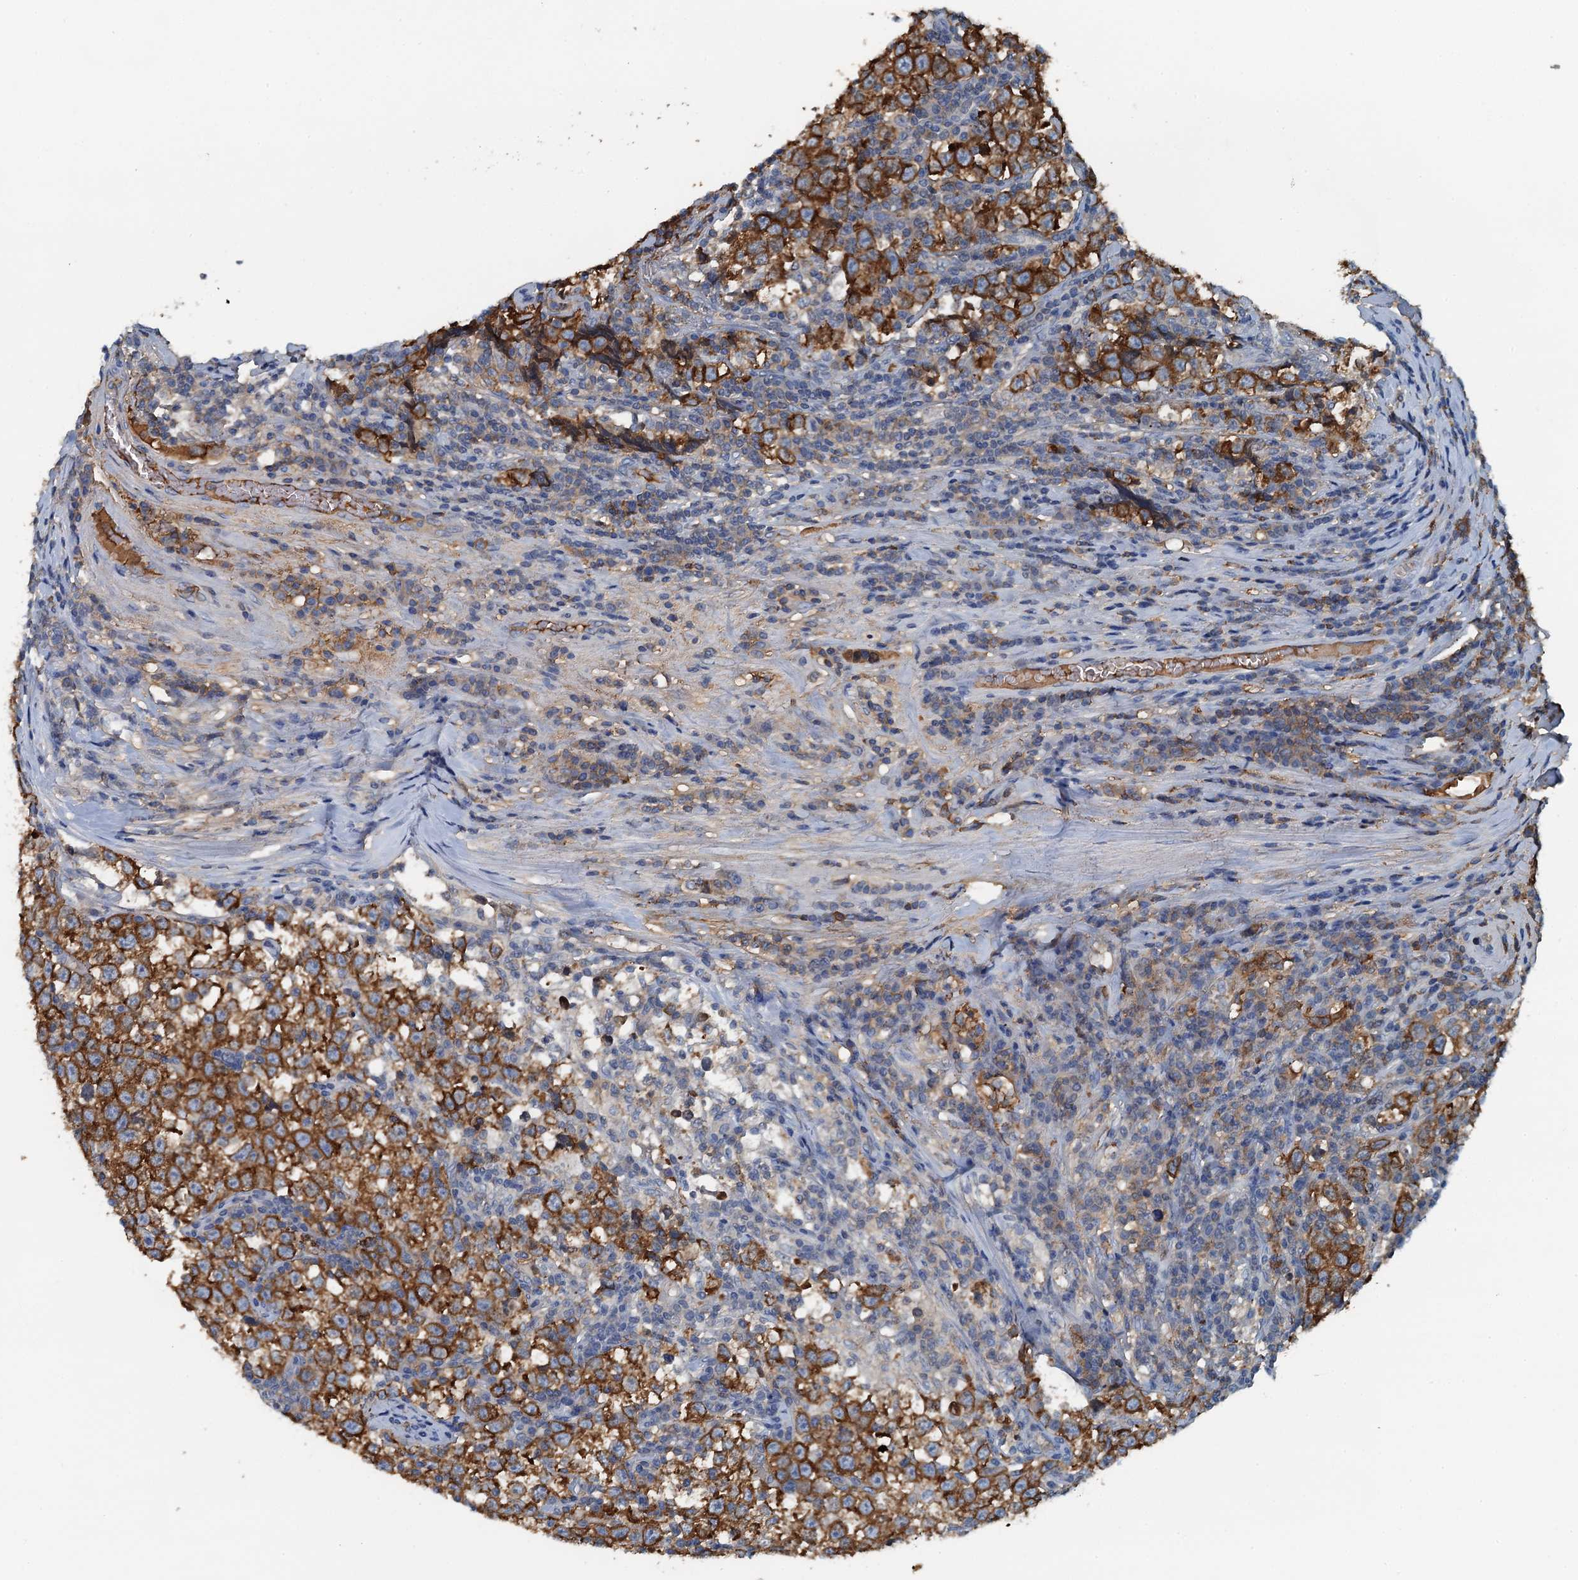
{"staining": {"intensity": "strong", "quantity": ">75%", "location": "cytoplasmic/membranous"}, "tissue": "testis cancer", "cell_type": "Tumor cells", "image_type": "cancer", "snomed": [{"axis": "morphology", "description": "Normal tissue, NOS"}, {"axis": "morphology", "description": "Seminoma, NOS"}, {"axis": "topography", "description": "Testis"}], "caption": "Tumor cells display high levels of strong cytoplasmic/membranous staining in approximately >75% of cells in human seminoma (testis).", "gene": "LSM14B", "patient": {"sex": "male", "age": 43}}